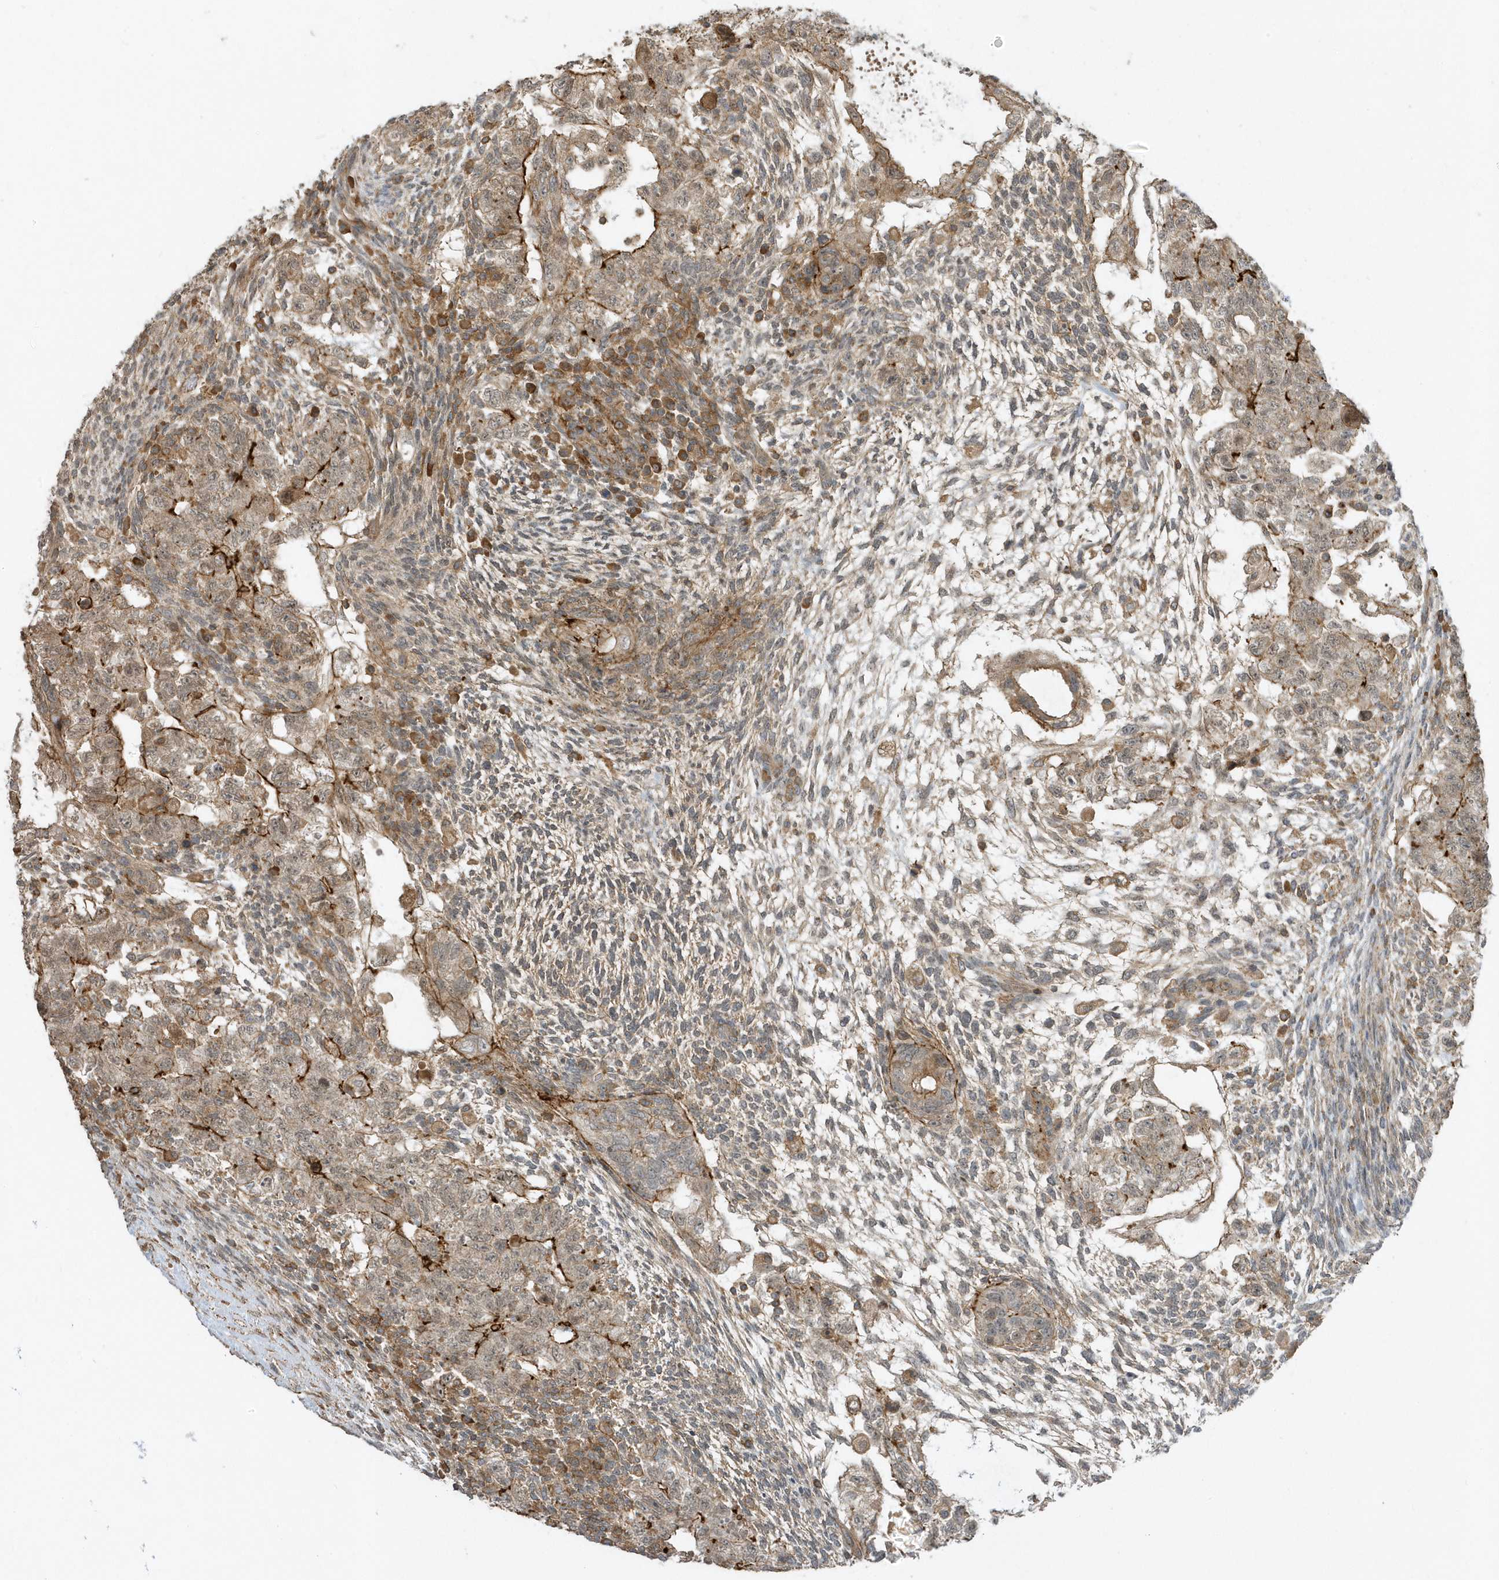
{"staining": {"intensity": "moderate", "quantity": "<25%", "location": "cytoplasmic/membranous"}, "tissue": "testis cancer", "cell_type": "Tumor cells", "image_type": "cancer", "snomed": [{"axis": "morphology", "description": "Normal tissue, NOS"}, {"axis": "morphology", "description": "Carcinoma, Embryonal, NOS"}, {"axis": "topography", "description": "Testis"}], "caption": "Immunohistochemical staining of testis embryonal carcinoma displays low levels of moderate cytoplasmic/membranous positivity in approximately <25% of tumor cells.", "gene": "ZBTB8A", "patient": {"sex": "male", "age": 36}}